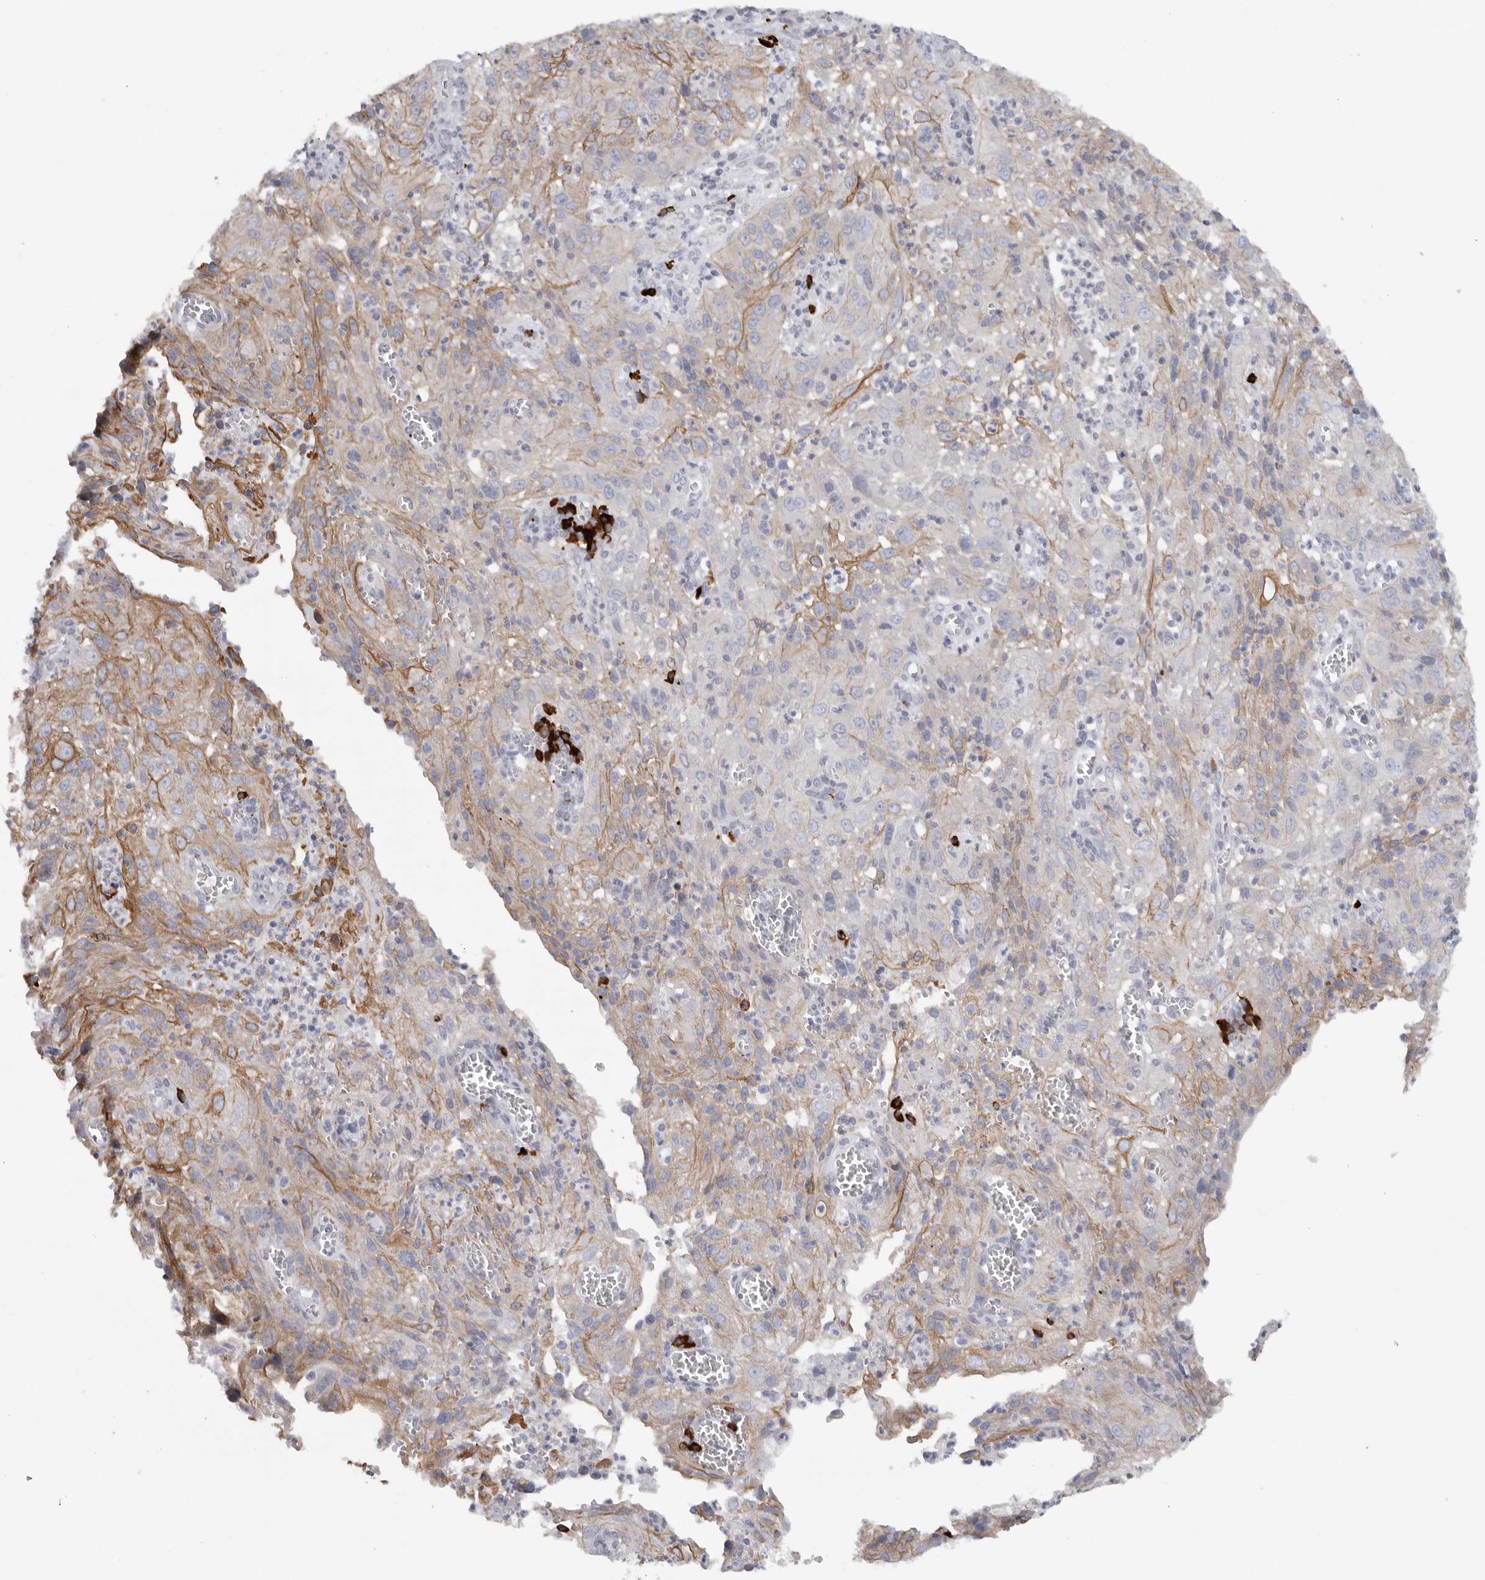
{"staining": {"intensity": "moderate", "quantity": "25%-75%", "location": "cytoplasmic/membranous"}, "tissue": "cervical cancer", "cell_type": "Tumor cells", "image_type": "cancer", "snomed": [{"axis": "morphology", "description": "Squamous cell carcinoma, NOS"}, {"axis": "topography", "description": "Cervix"}], "caption": "DAB (3,3'-diaminobenzidine) immunohistochemical staining of human cervical squamous cell carcinoma displays moderate cytoplasmic/membranous protein staining in approximately 25%-75% of tumor cells.", "gene": "TMEM69", "patient": {"sex": "female", "age": 32}}